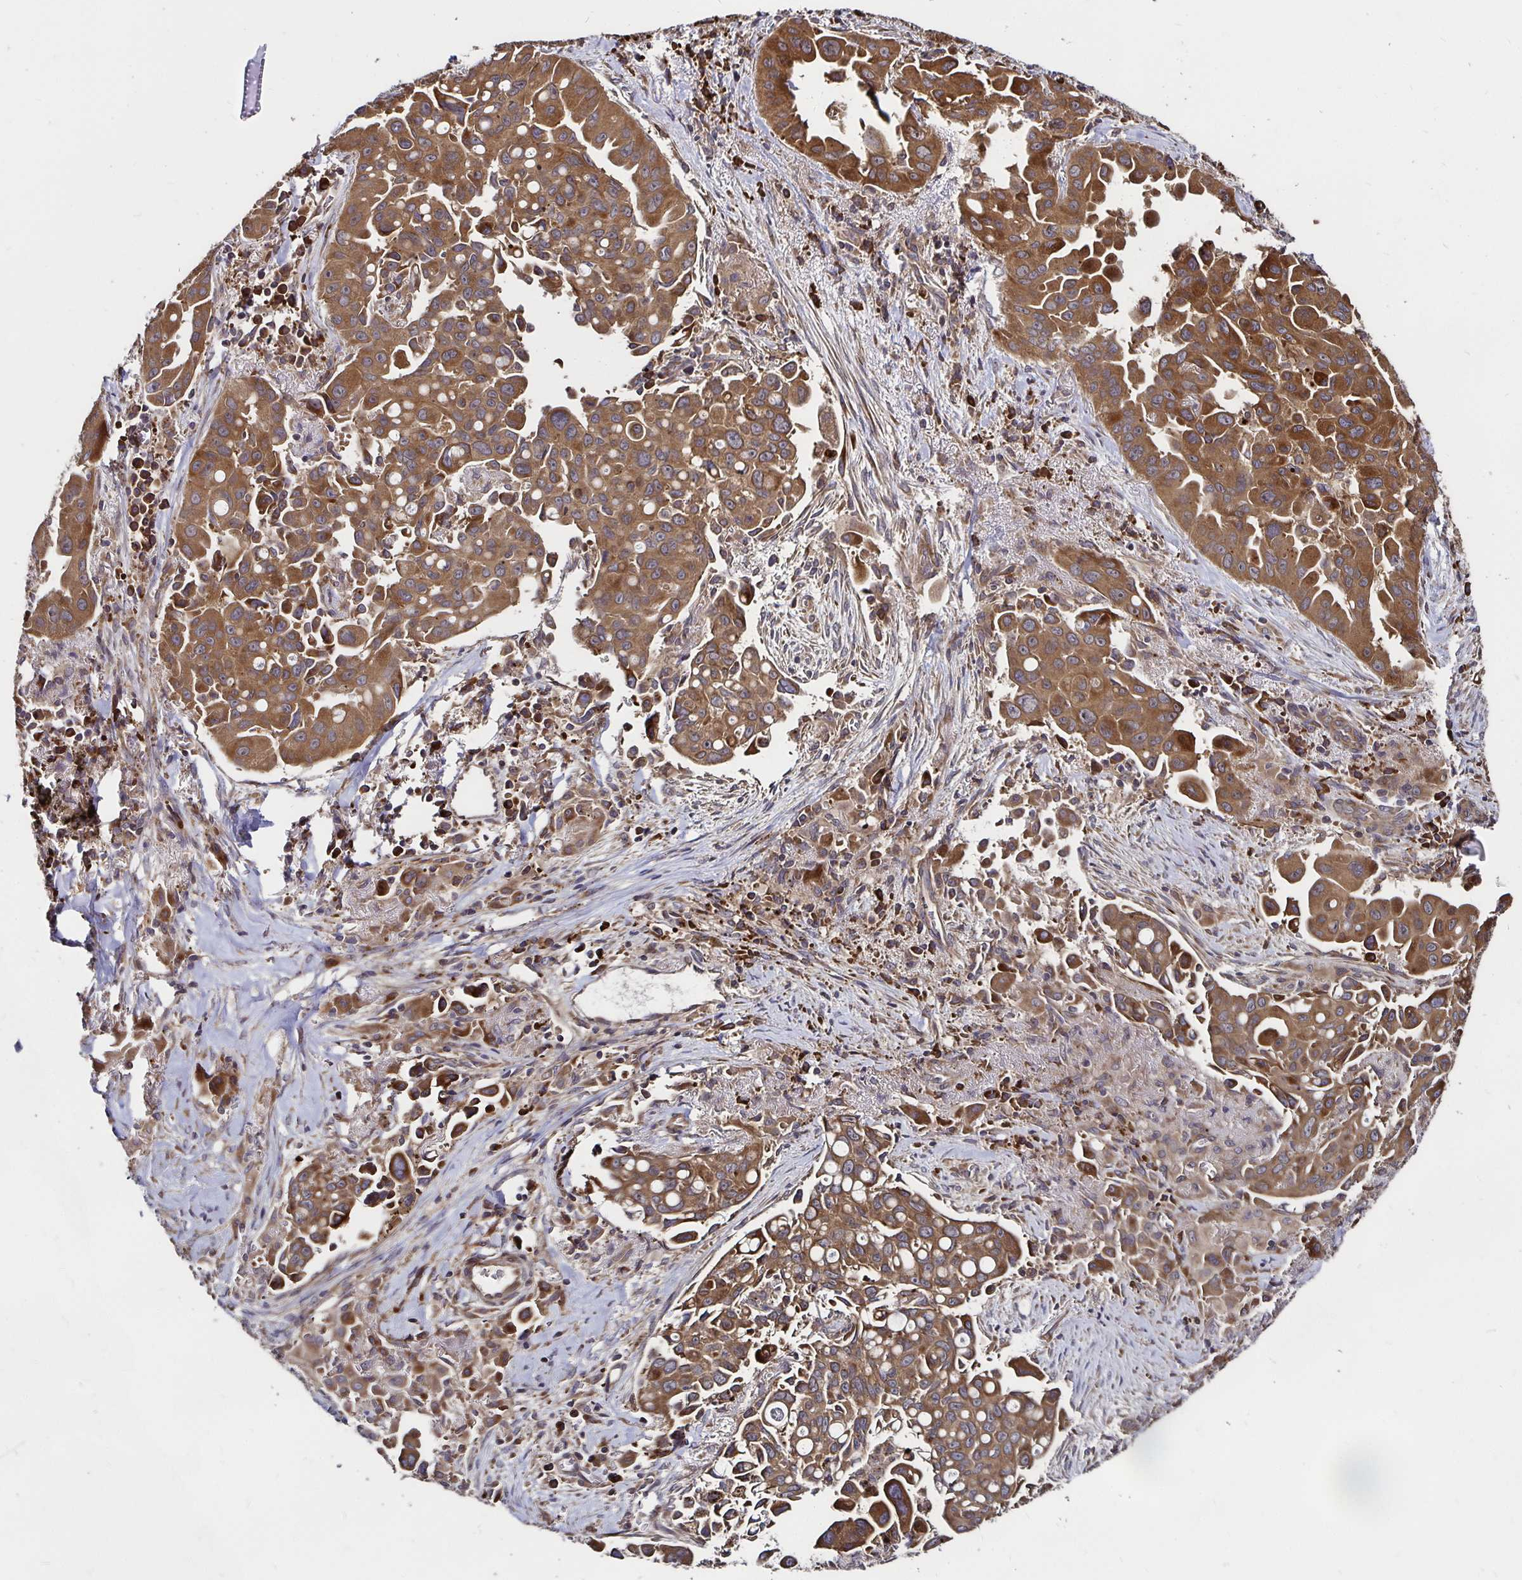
{"staining": {"intensity": "moderate", "quantity": ">75%", "location": "cytoplasmic/membranous"}, "tissue": "lung cancer", "cell_type": "Tumor cells", "image_type": "cancer", "snomed": [{"axis": "morphology", "description": "Adenocarcinoma, NOS"}, {"axis": "topography", "description": "Lung"}], "caption": "IHC of human adenocarcinoma (lung) demonstrates medium levels of moderate cytoplasmic/membranous positivity in approximately >75% of tumor cells.", "gene": "MLST8", "patient": {"sex": "male", "age": 68}}